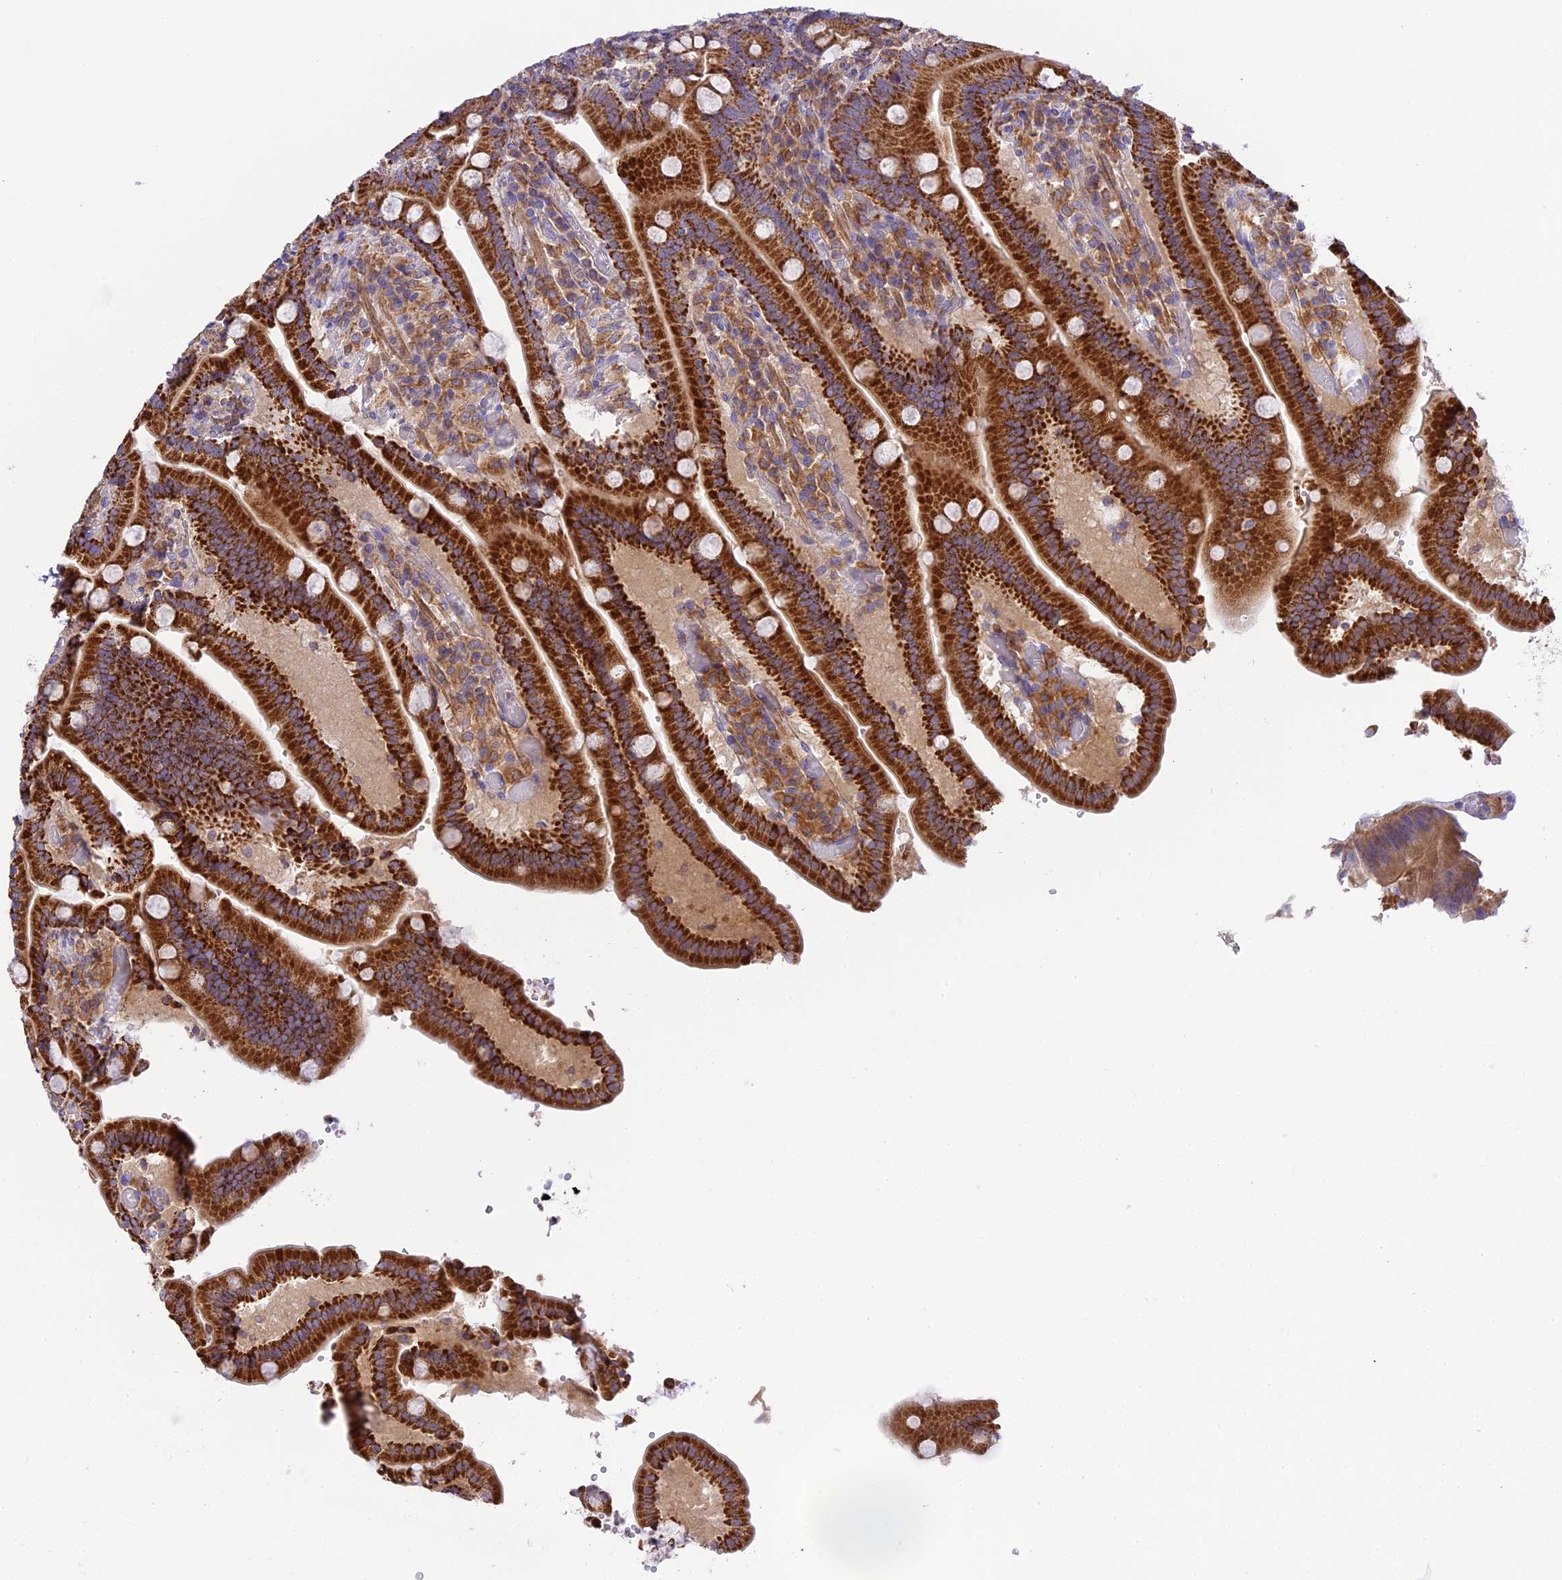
{"staining": {"intensity": "strong", "quantity": ">75%", "location": "cytoplasmic/membranous"}, "tissue": "duodenum", "cell_type": "Glandular cells", "image_type": "normal", "snomed": [{"axis": "morphology", "description": "Normal tissue, NOS"}, {"axis": "topography", "description": "Duodenum"}], "caption": "A high amount of strong cytoplasmic/membranous positivity is present in about >75% of glandular cells in normal duodenum. (DAB (3,3'-diaminobenzidine) IHC with brightfield microscopy, high magnification).", "gene": "CORO7", "patient": {"sex": "female", "age": 62}}